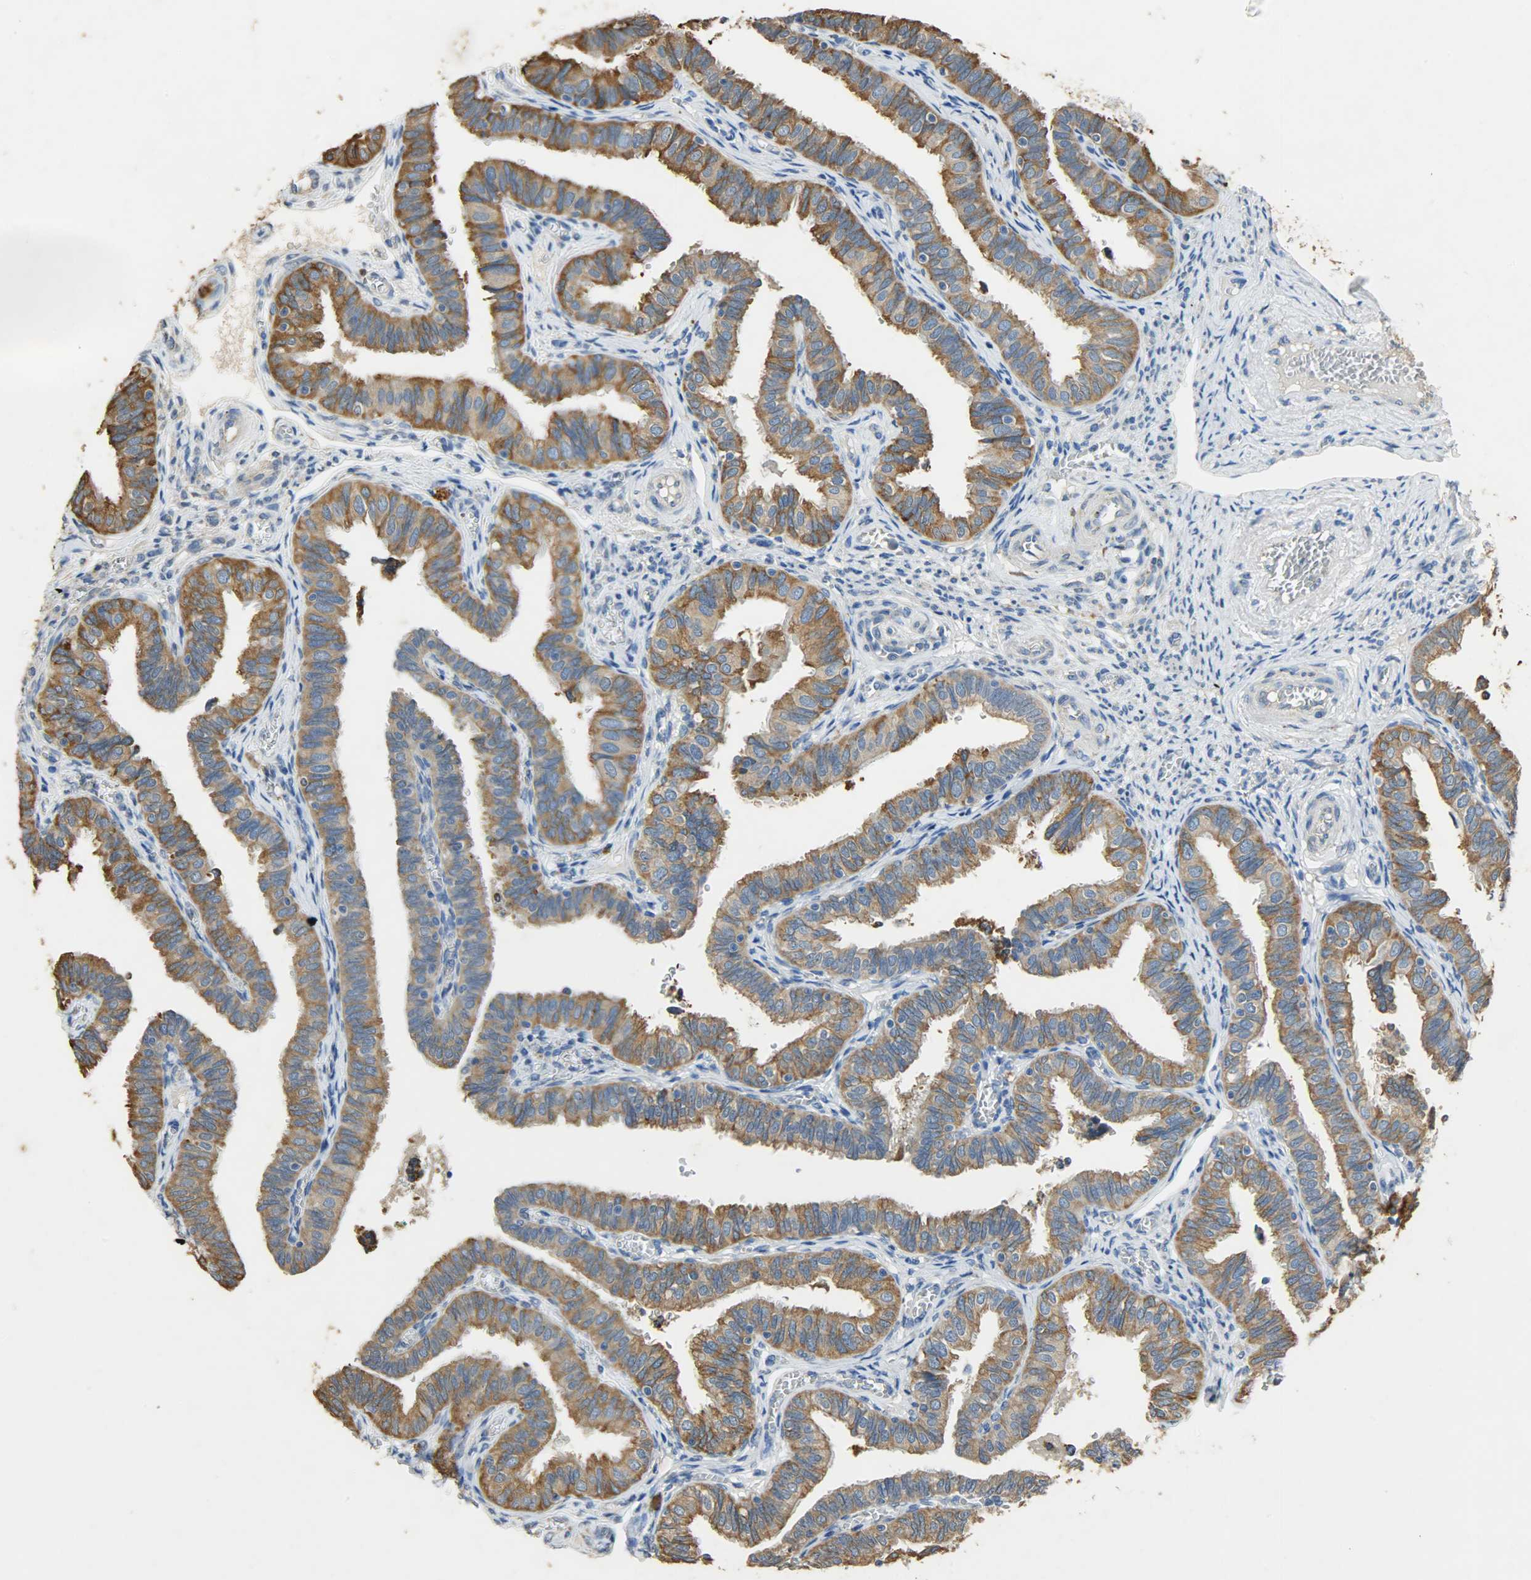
{"staining": {"intensity": "moderate", "quantity": ">75%", "location": "cytoplasmic/membranous"}, "tissue": "fallopian tube", "cell_type": "Glandular cells", "image_type": "normal", "snomed": [{"axis": "morphology", "description": "Normal tissue, NOS"}, {"axis": "topography", "description": "Fallopian tube"}], "caption": "Glandular cells display medium levels of moderate cytoplasmic/membranous positivity in approximately >75% of cells in unremarkable human fallopian tube. The staining was performed using DAB (3,3'-diaminobenzidine), with brown indicating positive protein expression. Nuclei are stained blue with hematoxylin.", "gene": "HSPA5", "patient": {"sex": "female", "age": 46}}